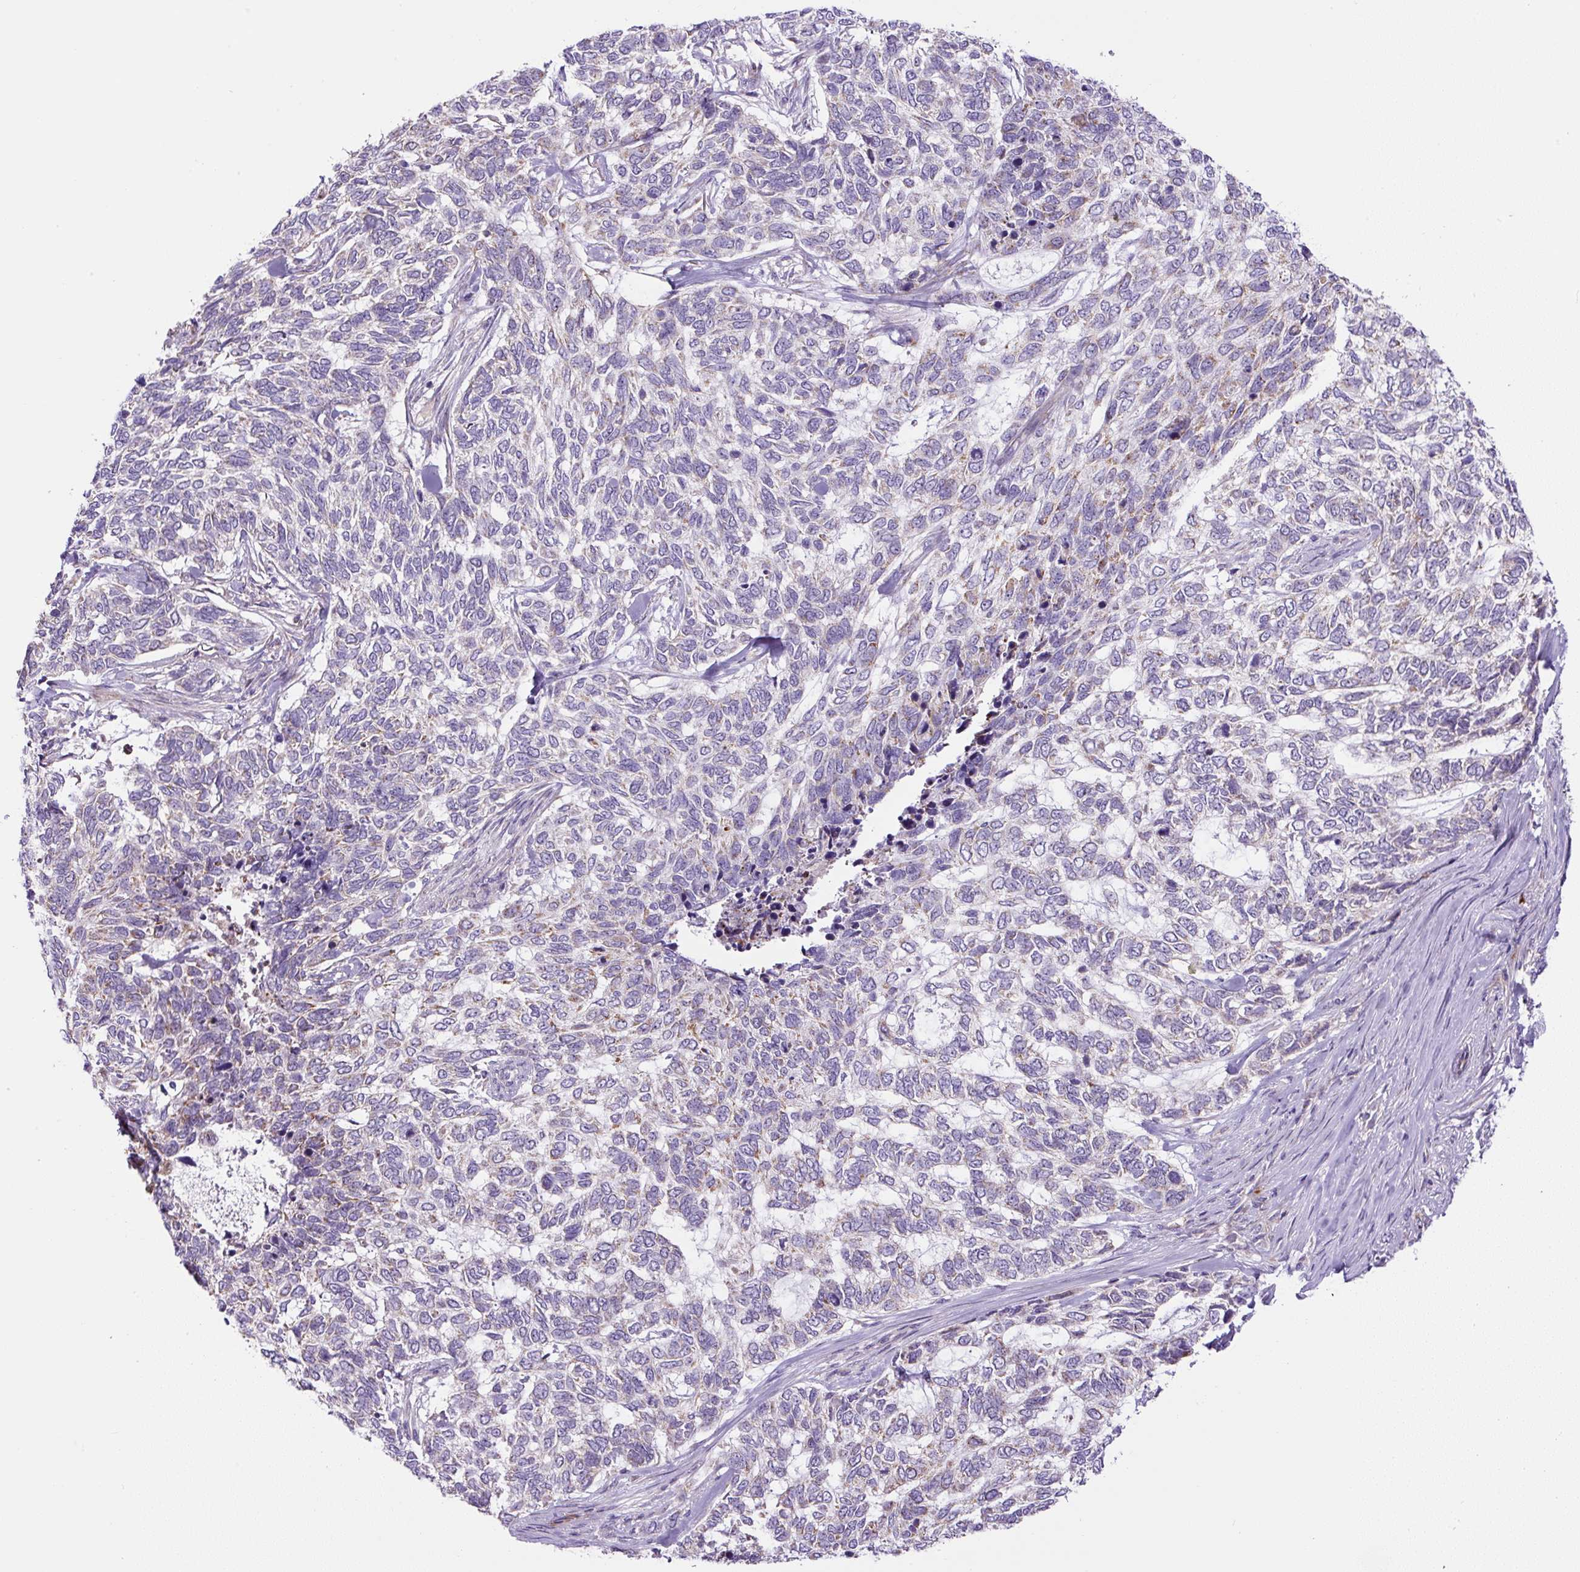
{"staining": {"intensity": "weak", "quantity": "<25%", "location": "cytoplasmic/membranous"}, "tissue": "skin cancer", "cell_type": "Tumor cells", "image_type": "cancer", "snomed": [{"axis": "morphology", "description": "Basal cell carcinoma"}, {"axis": "topography", "description": "Skin"}], "caption": "Immunohistochemistry photomicrograph of neoplastic tissue: basal cell carcinoma (skin) stained with DAB displays no significant protein expression in tumor cells. The staining is performed using DAB (3,3'-diaminobenzidine) brown chromogen with nuclei counter-stained in using hematoxylin.", "gene": "ZNF596", "patient": {"sex": "female", "age": 65}}